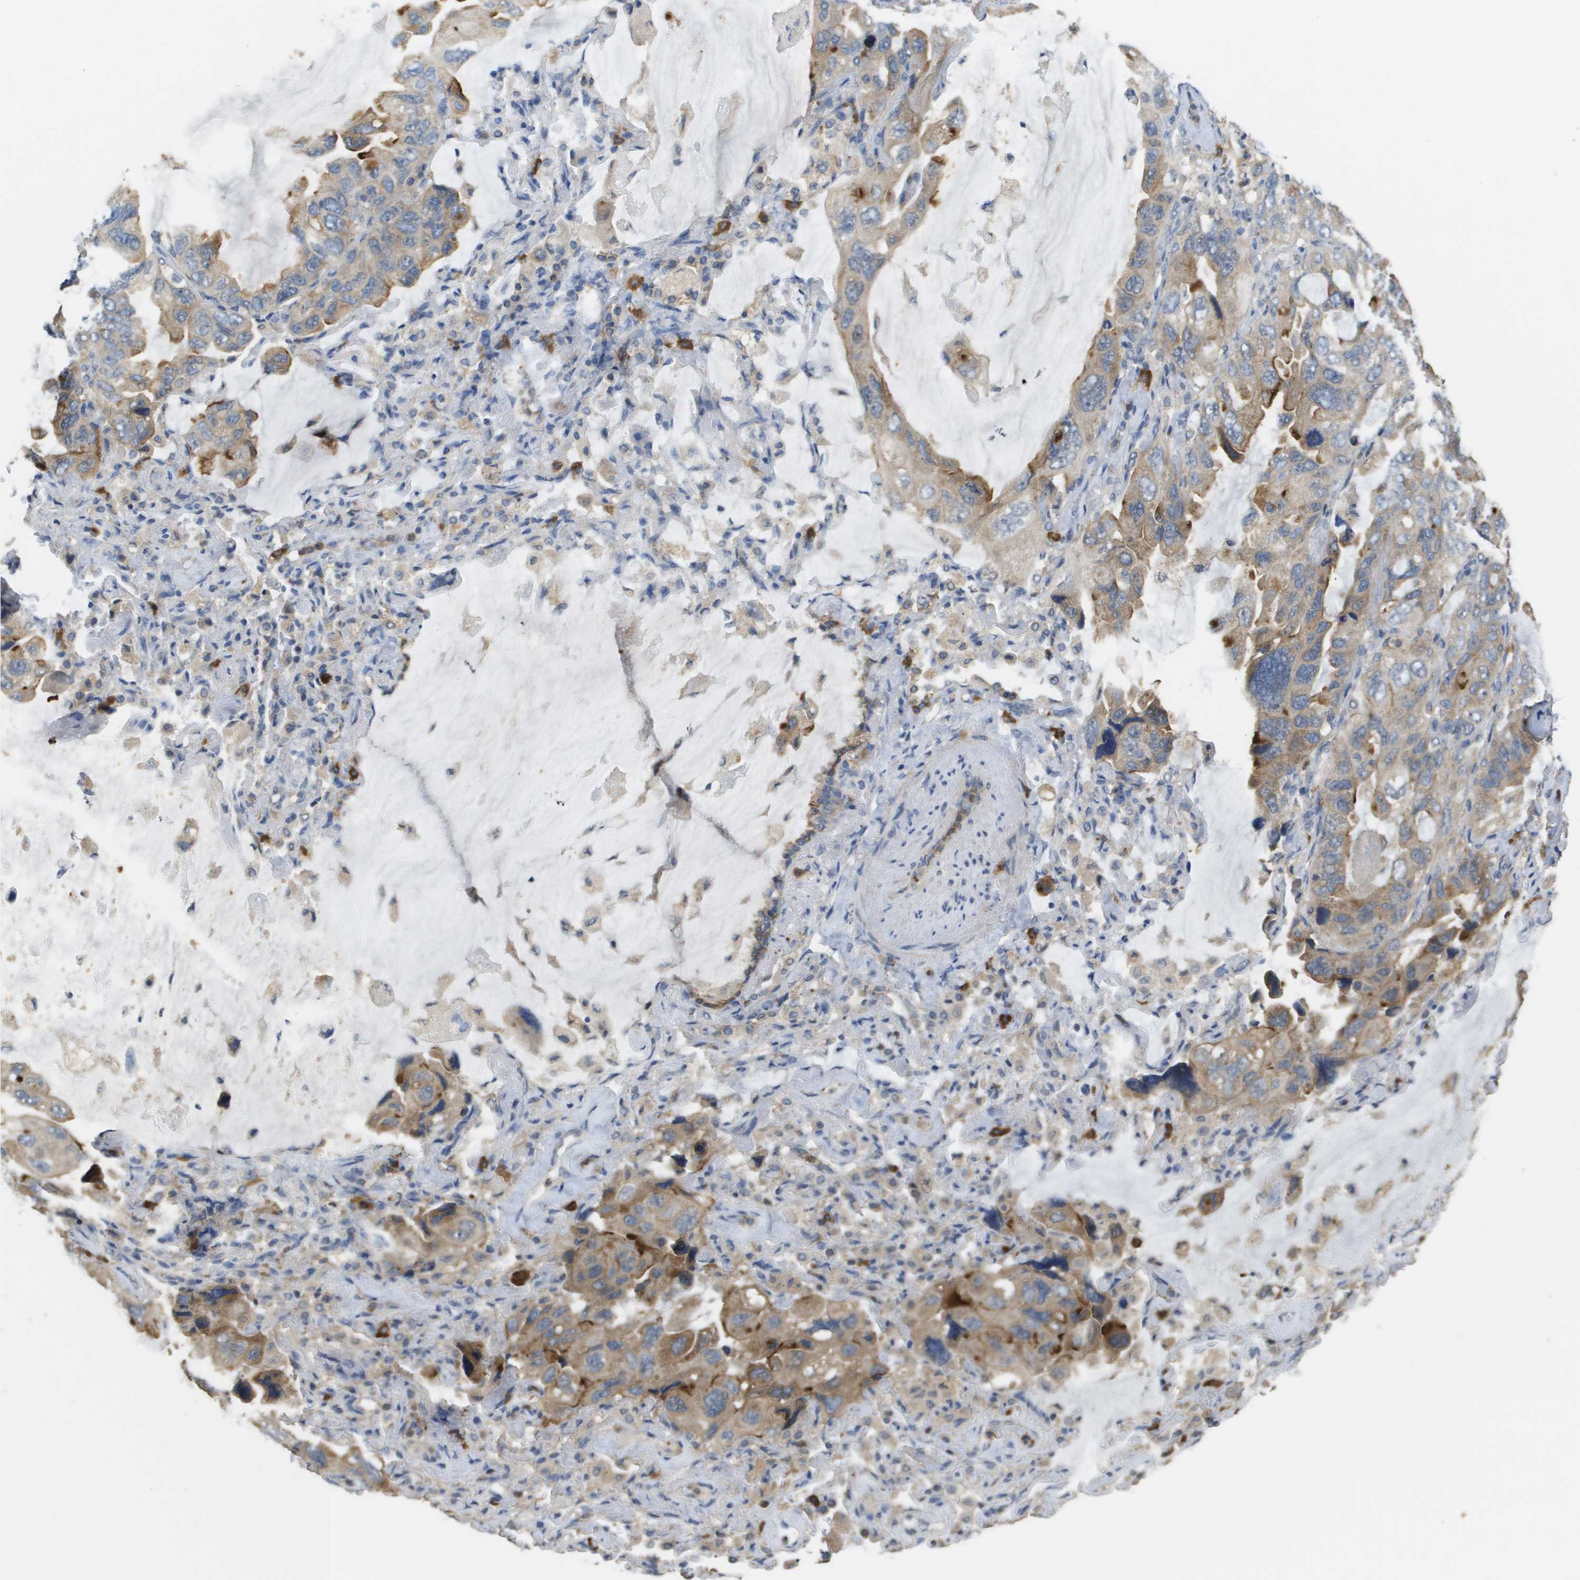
{"staining": {"intensity": "moderate", "quantity": "25%-75%", "location": "cytoplasmic/membranous"}, "tissue": "lung cancer", "cell_type": "Tumor cells", "image_type": "cancer", "snomed": [{"axis": "morphology", "description": "Squamous cell carcinoma, NOS"}, {"axis": "topography", "description": "Lung"}], "caption": "Protein expression analysis of lung cancer displays moderate cytoplasmic/membranous positivity in approximately 25%-75% of tumor cells. The staining was performed using DAB to visualize the protein expression in brown, while the nuclei were stained in blue with hematoxylin (Magnification: 20x).", "gene": "RAB27B", "patient": {"sex": "female", "age": 73}}